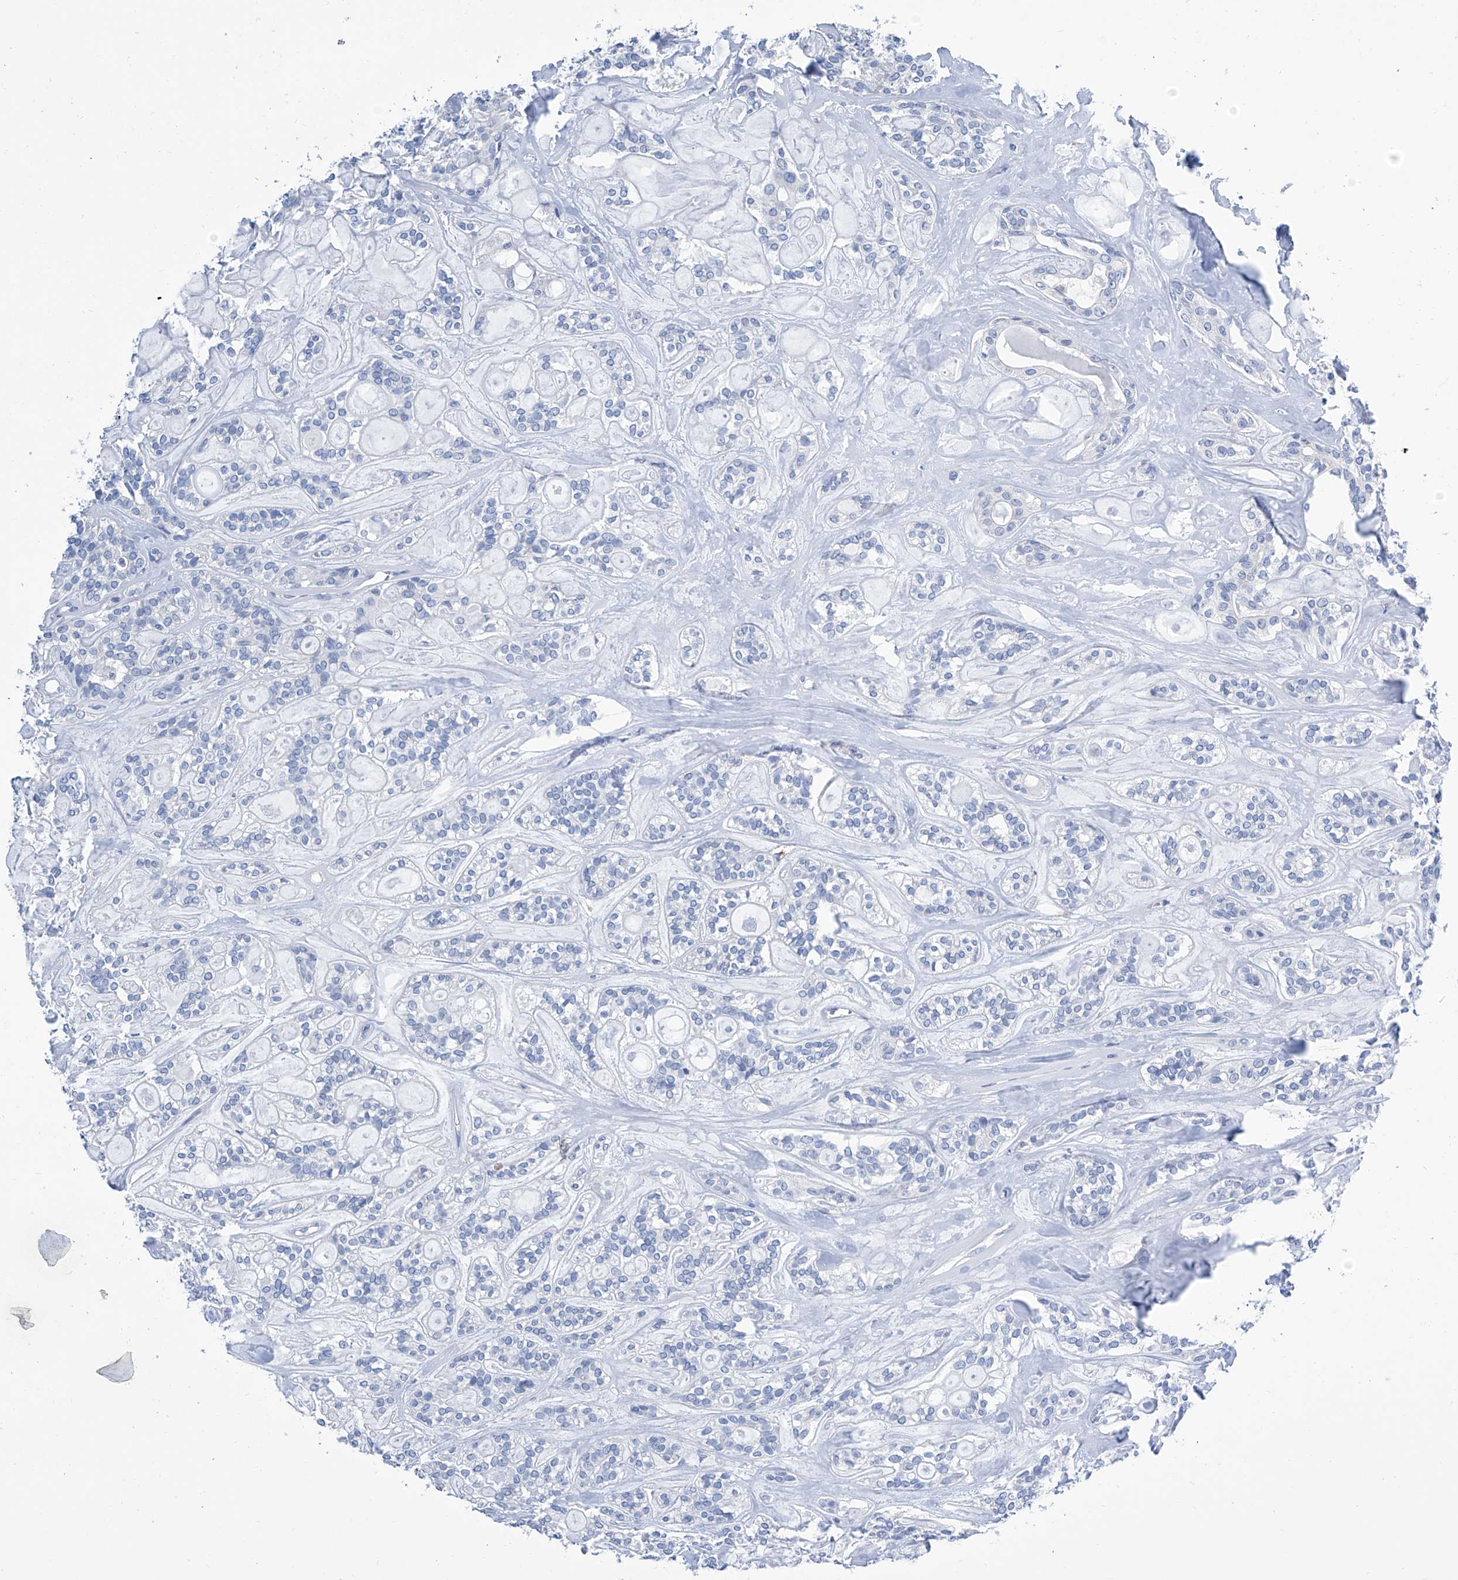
{"staining": {"intensity": "negative", "quantity": "none", "location": "none"}, "tissue": "head and neck cancer", "cell_type": "Tumor cells", "image_type": "cancer", "snomed": [{"axis": "morphology", "description": "Adenocarcinoma, NOS"}, {"axis": "topography", "description": "Head-Neck"}], "caption": "DAB (3,3'-diaminobenzidine) immunohistochemical staining of head and neck cancer (adenocarcinoma) demonstrates no significant staining in tumor cells.", "gene": "IMPA2", "patient": {"sex": "male", "age": 66}}